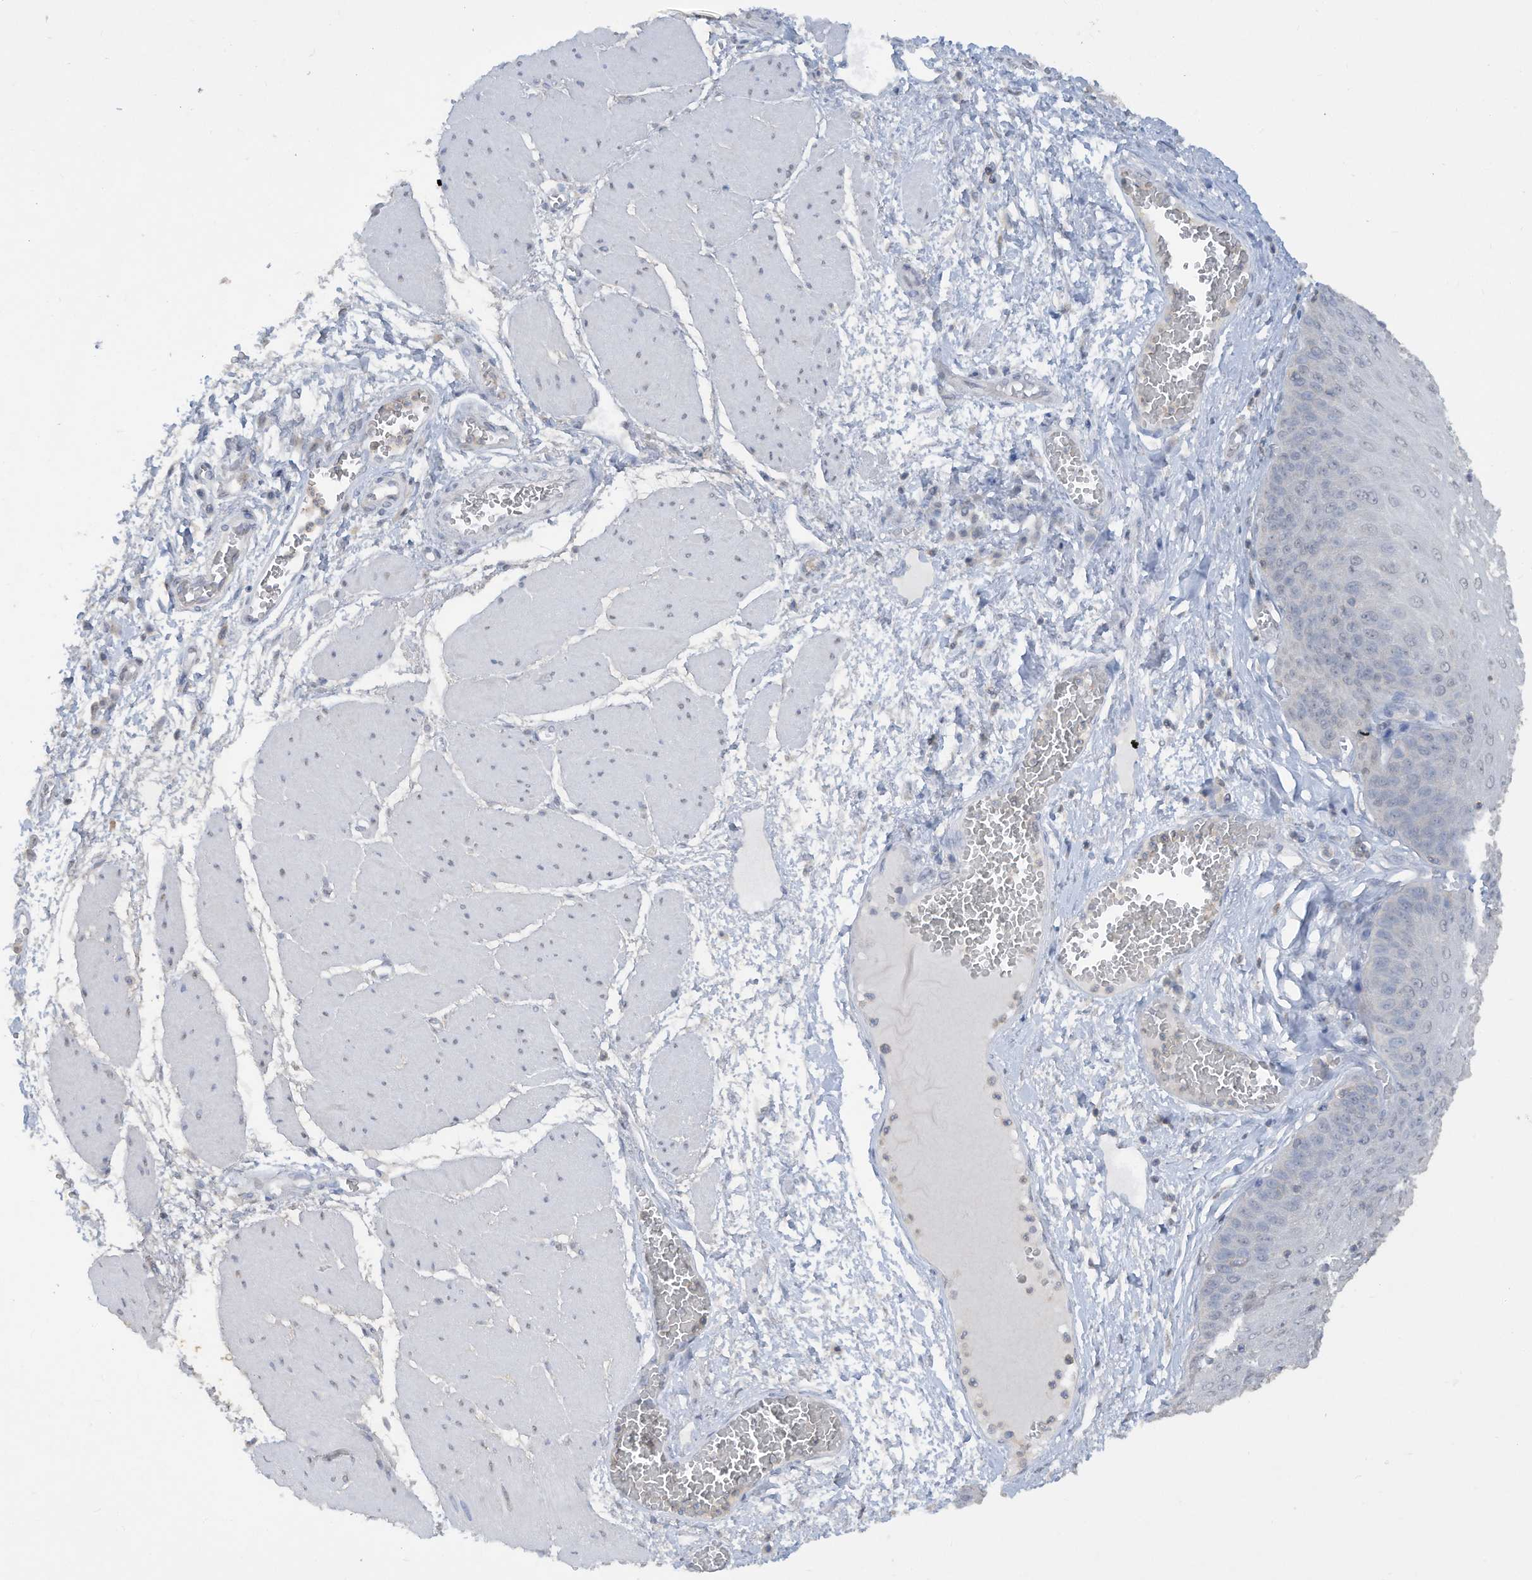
{"staining": {"intensity": "negative", "quantity": "none", "location": "none"}, "tissue": "esophagus", "cell_type": "Squamous epithelial cells", "image_type": "normal", "snomed": [{"axis": "morphology", "description": "Normal tissue, NOS"}, {"axis": "topography", "description": "Esophagus"}], "caption": "This is an immunohistochemistry (IHC) image of normal human esophagus. There is no staining in squamous epithelial cells.", "gene": "HAS3", "patient": {"sex": "male", "age": 60}}